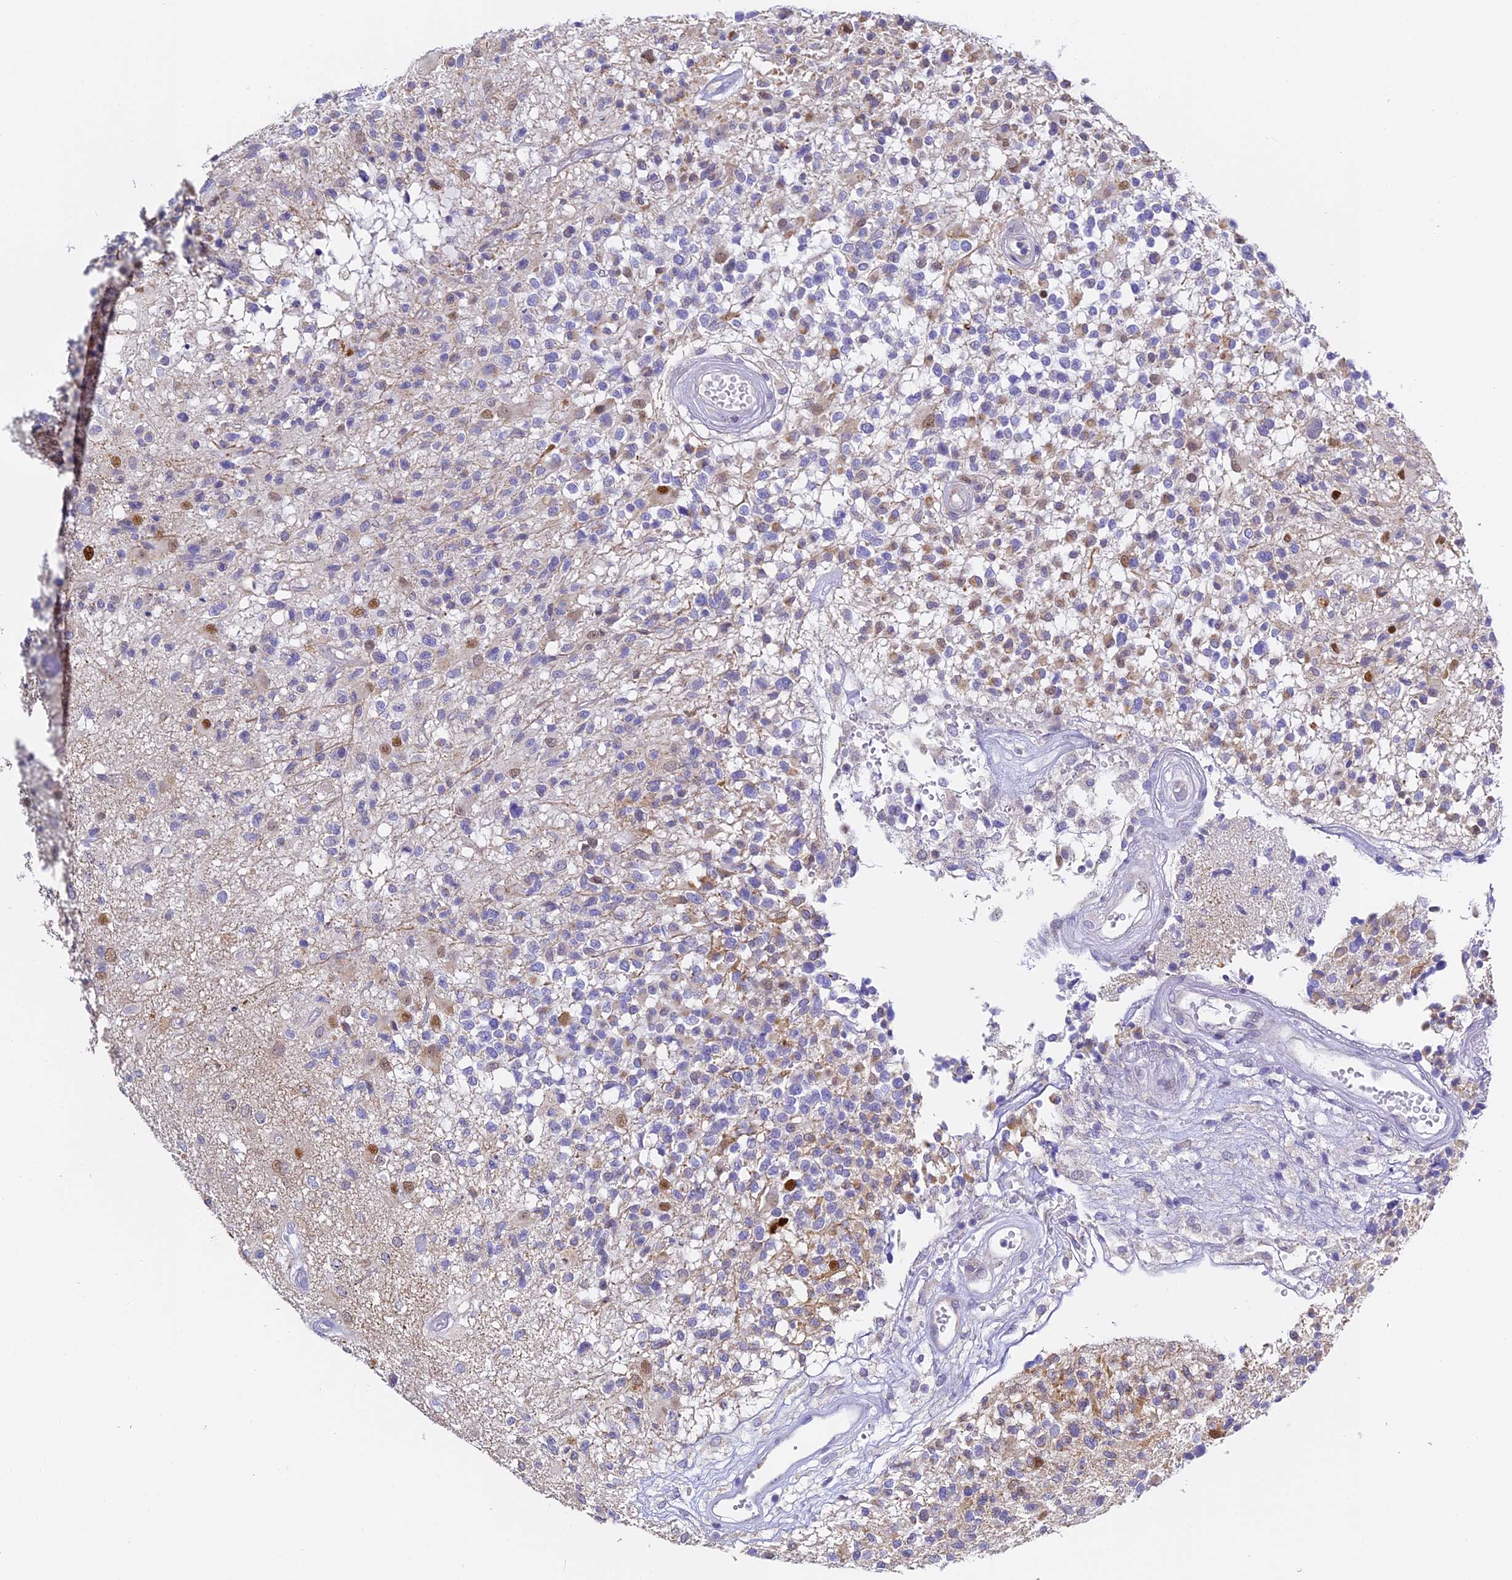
{"staining": {"intensity": "weak", "quantity": "<25%", "location": "cytoplasmic/membranous,nuclear"}, "tissue": "glioma", "cell_type": "Tumor cells", "image_type": "cancer", "snomed": [{"axis": "morphology", "description": "Glioma, malignant, High grade"}, {"axis": "morphology", "description": "Glioblastoma, NOS"}, {"axis": "topography", "description": "Brain"}], "caption": "Glioma was stained to show a protein in brown. There is no significant positivity in tumor cells. Brightfield microscopy of immunohistochemistry stained with DAB (brown) and hematoxylin (blue), captured at high magnification.", "gene": "SERP1", "patient": {"sex": "male", "age": 60}}